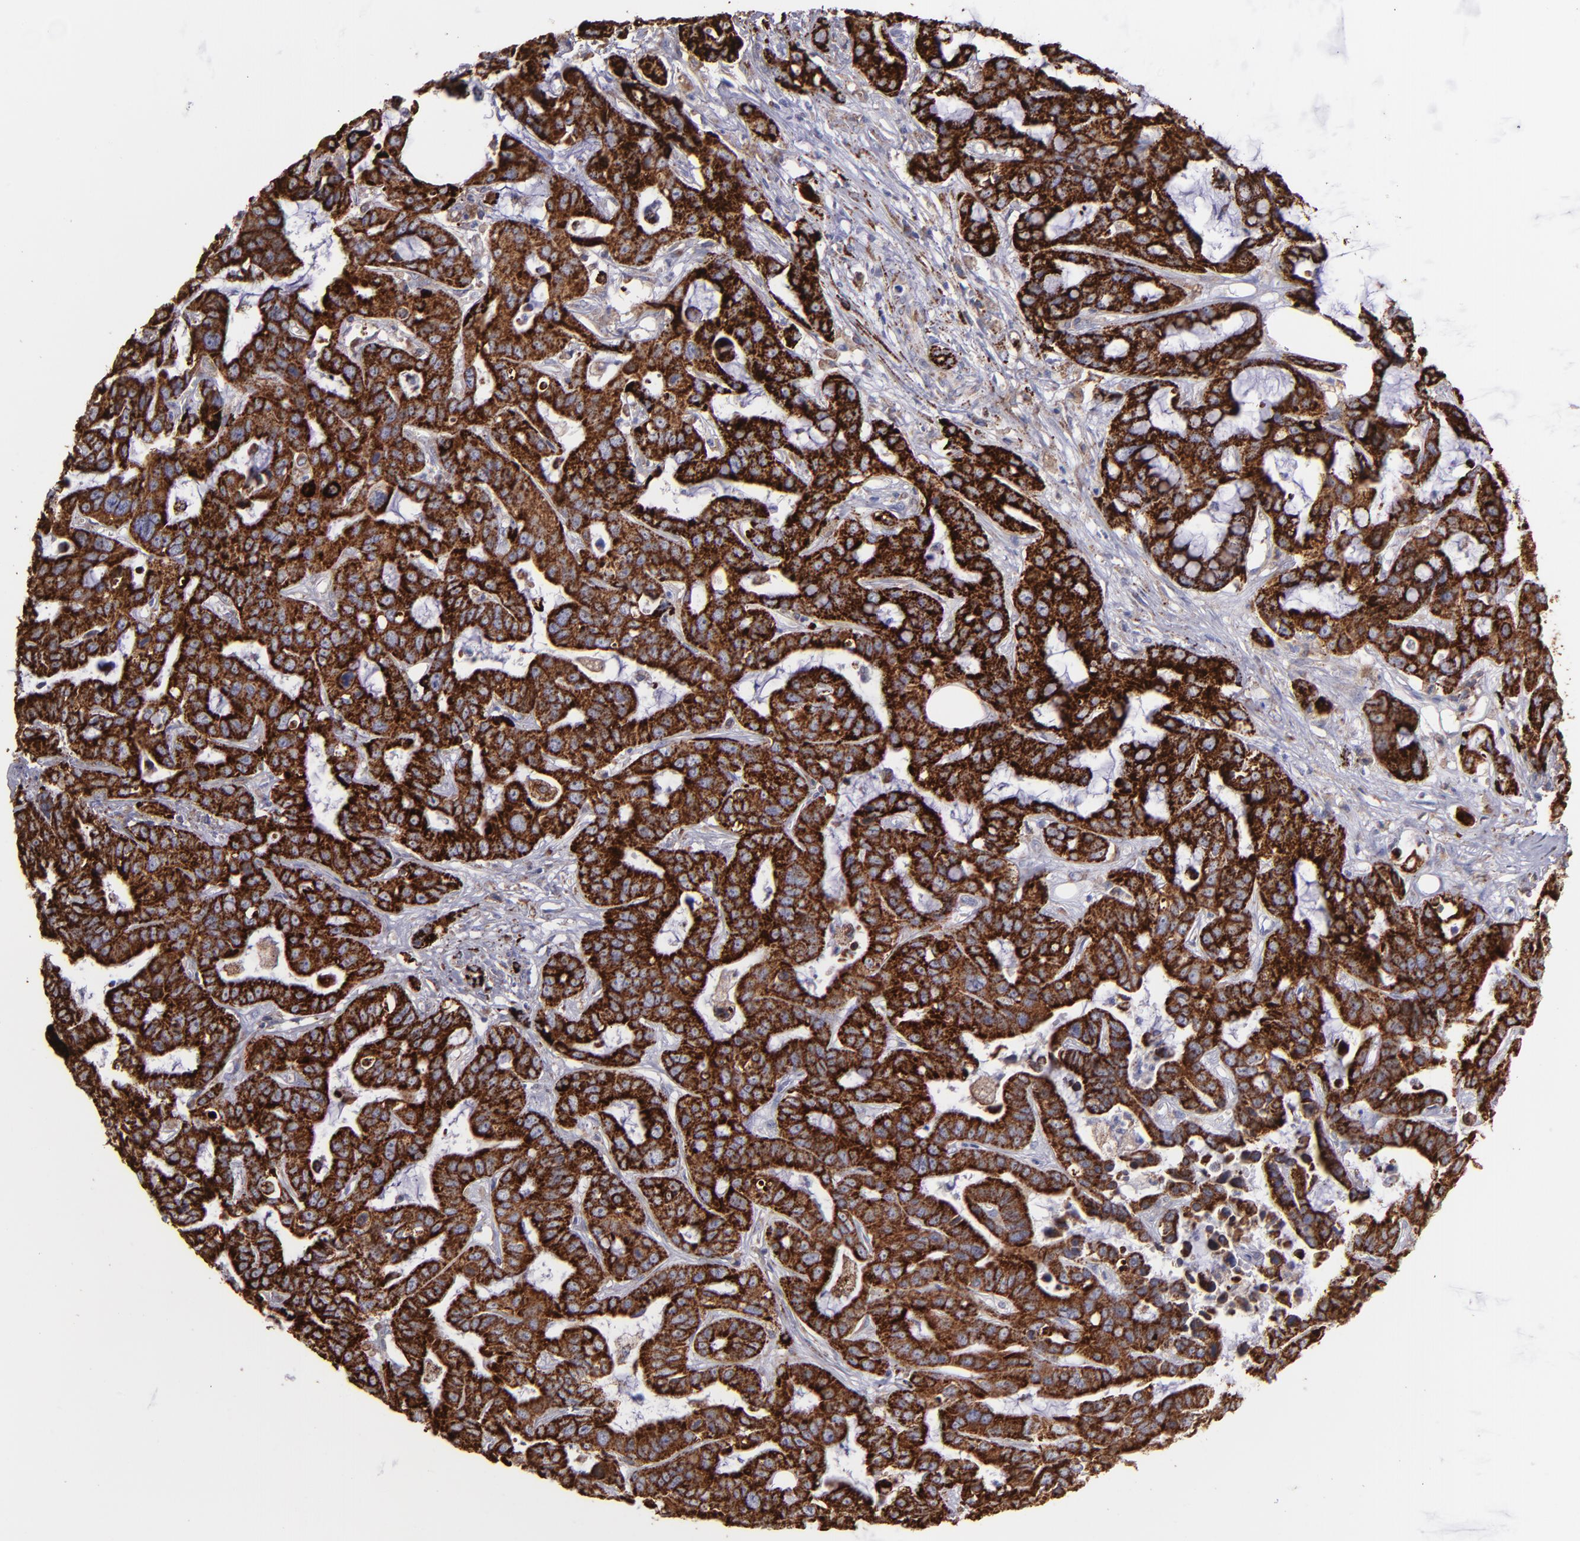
{"staining": {"intensity": "strong", "quantity": ">75%", "location": "cytoplasmic/membranous"}, "tissue": "liver cancer", "cell_type": "Tumor cells", "image_type": "cancer", "snomed": [{"axis": "morphology", "description": "Cholangiocarcinoma"}, {"axis": "topography", "description": "Liver"}], "caption": "DAB (3,3'-diaminobenzidine) immunohistochemical staining of human liver cancer (cholangiocarcinoma) demonstrates strong cytoplasmic/membranous protein staining in approximately >75% of tumor cells. The staining was performed using DAB to visualize the protein expression in brown, while the nuclei were stained in blue with hematoxylin (Magnification: 20x).", "gene": "MAOB", "patient": {"sex": "female", "age": 65}}